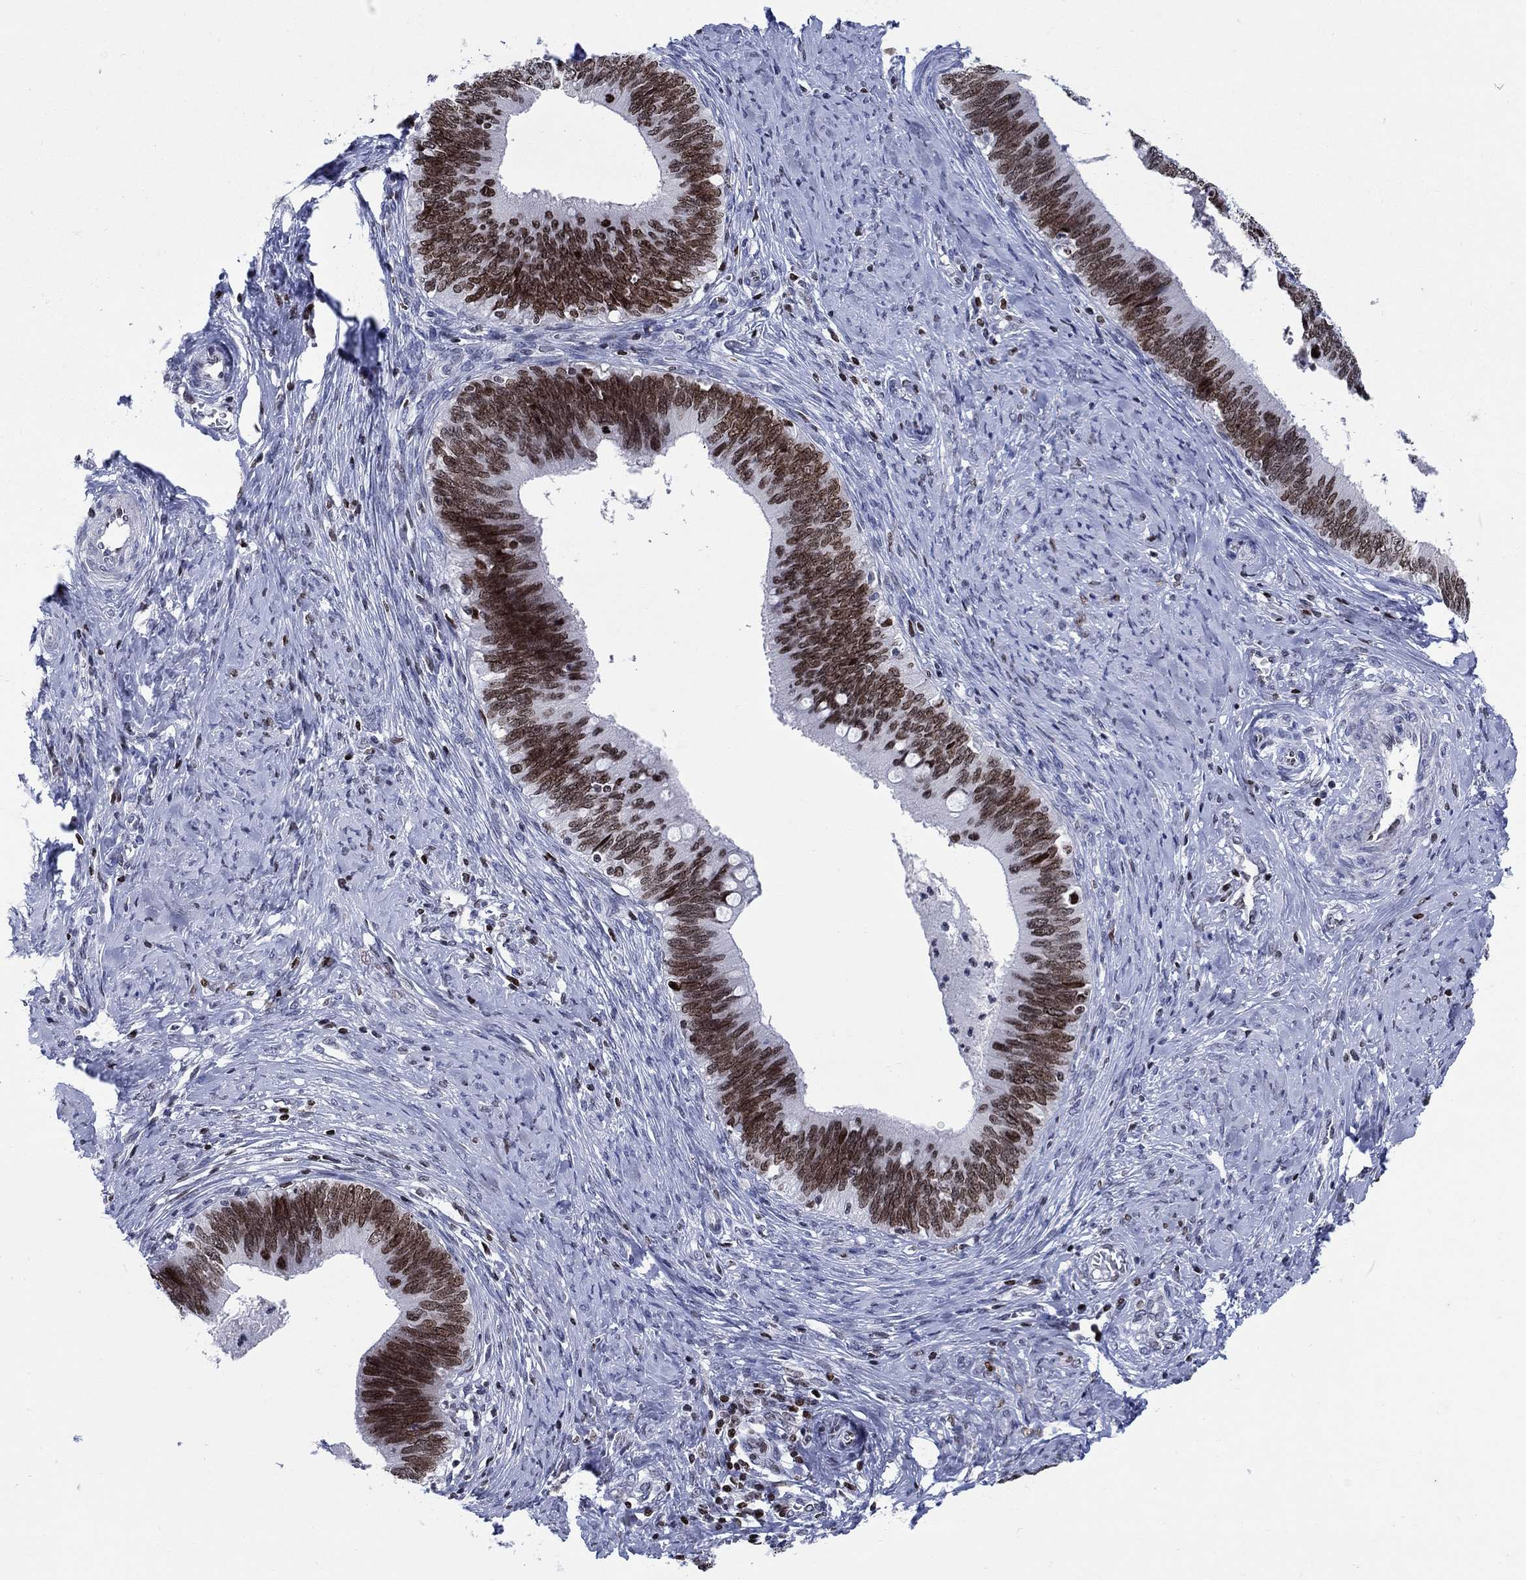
{"staining": {"intensity": "moderate", "quantity": ">75%", "location": "nuclear"}, "tissue": "cervical cancer", "cell_type": "Tumor cells", "image_type": "cancer", "snomed": [{"axis": "morphology", "description": "Adenocarcinoma, NOS"}, {"axis": "topography", "description": "Cervix"}], "caption": "Tumor cells show moderate nuclear staining in about >75% of cells in cervical cancer (adenocarcinoma).", "gene": "HMGA1", "patient": {"sex": "female", "age": 42}}